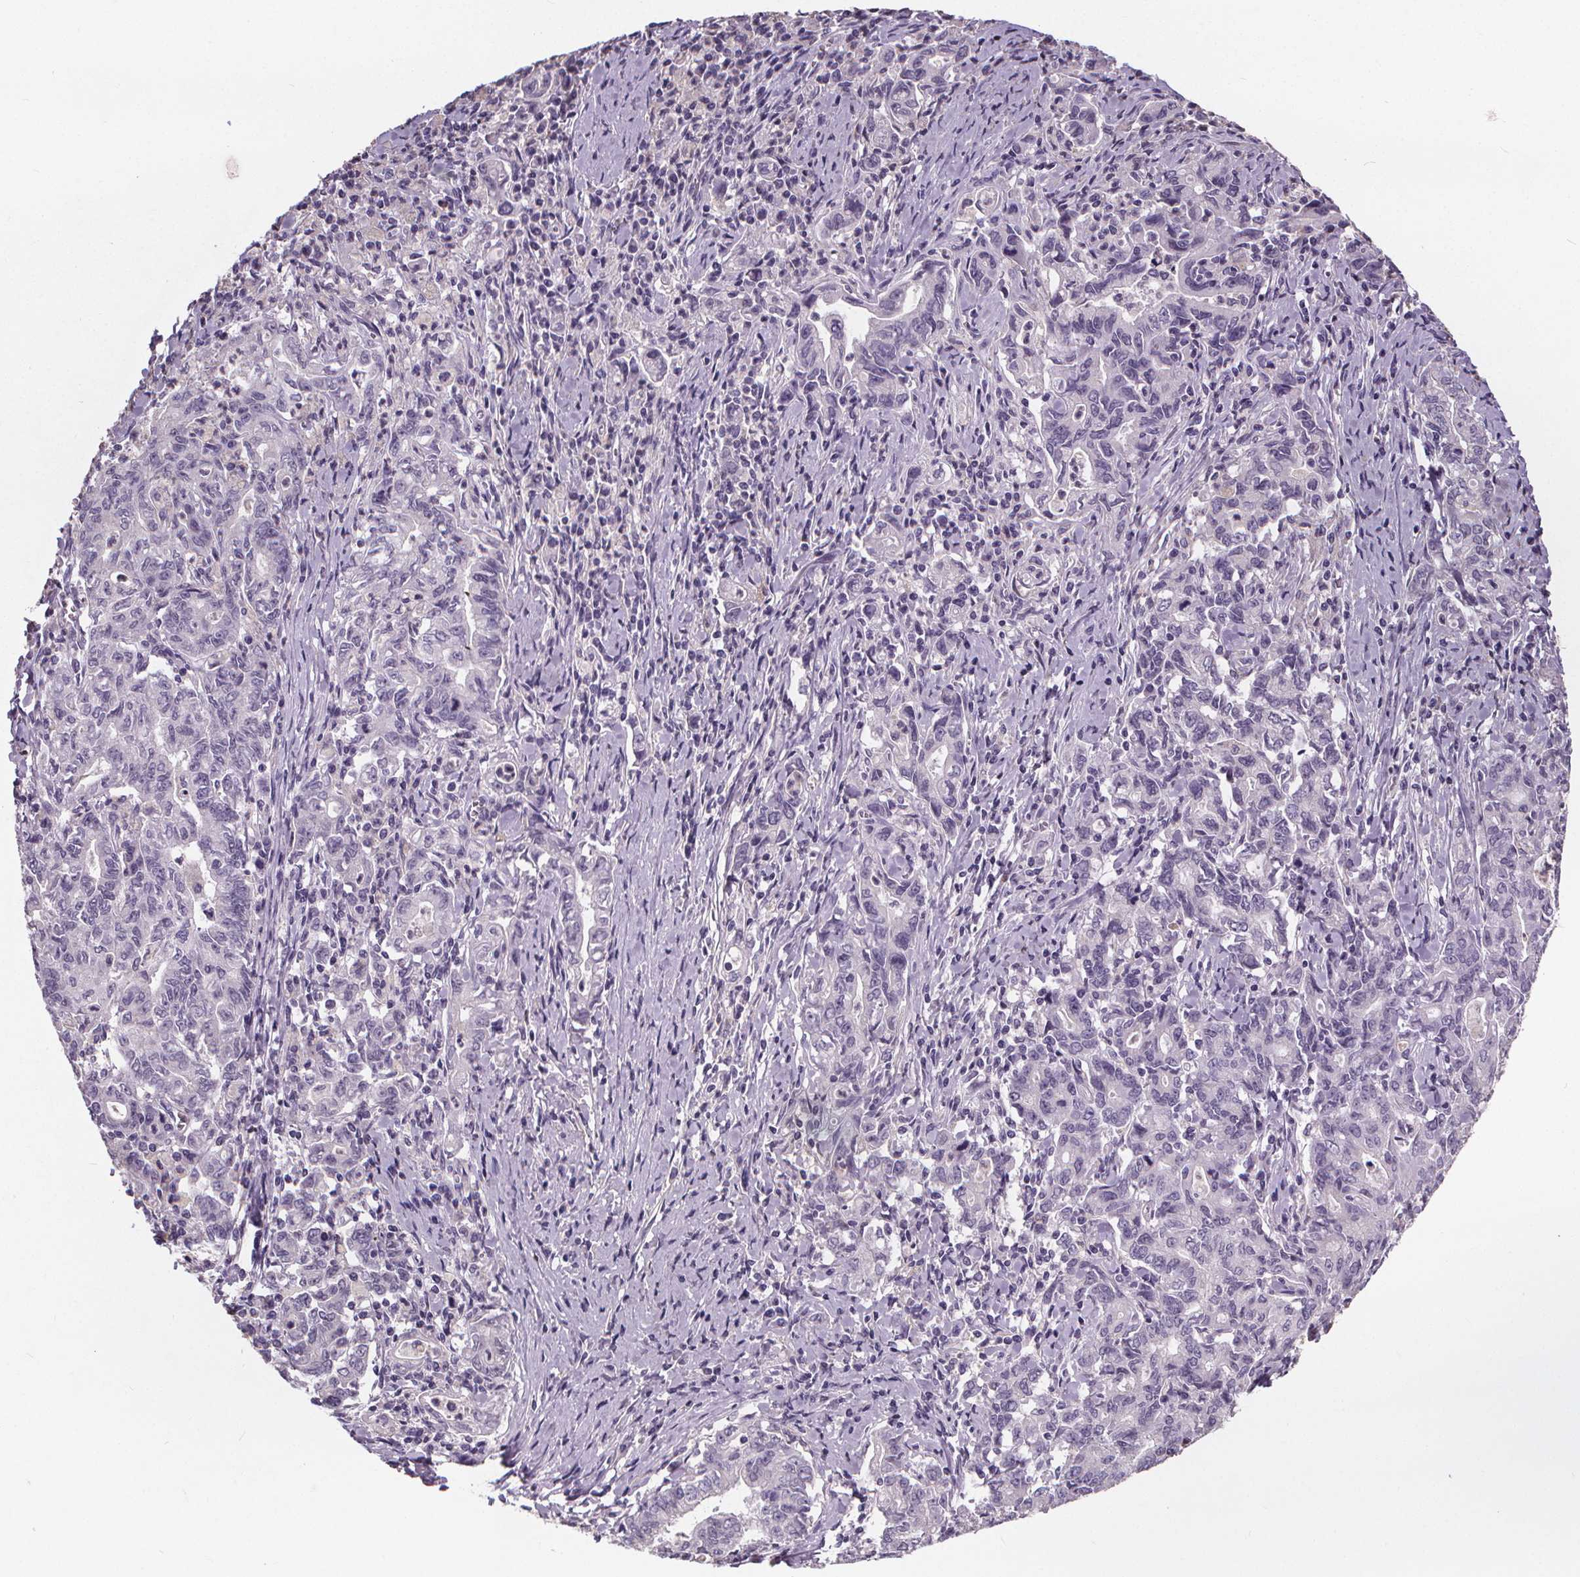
{"staining": {"intensity": "negative", "quantity": "none", "location": "none"}, "tissue": "stomach cancer", "cell_type": "Tumor cells", "image_type": "cancer", "snomed": [{"axis": "morphology", "description": "Adenocarcinoma, NOS"}, {"axis": "topography", "description": "Stomach, upper"}], "caption": "Micrograph shows no significant protein staining in tumor cells of stomach cancer (adenocarcinoma).", "gene": "ATP6V1D", "patient": {"sex": "female", "age": 79}}